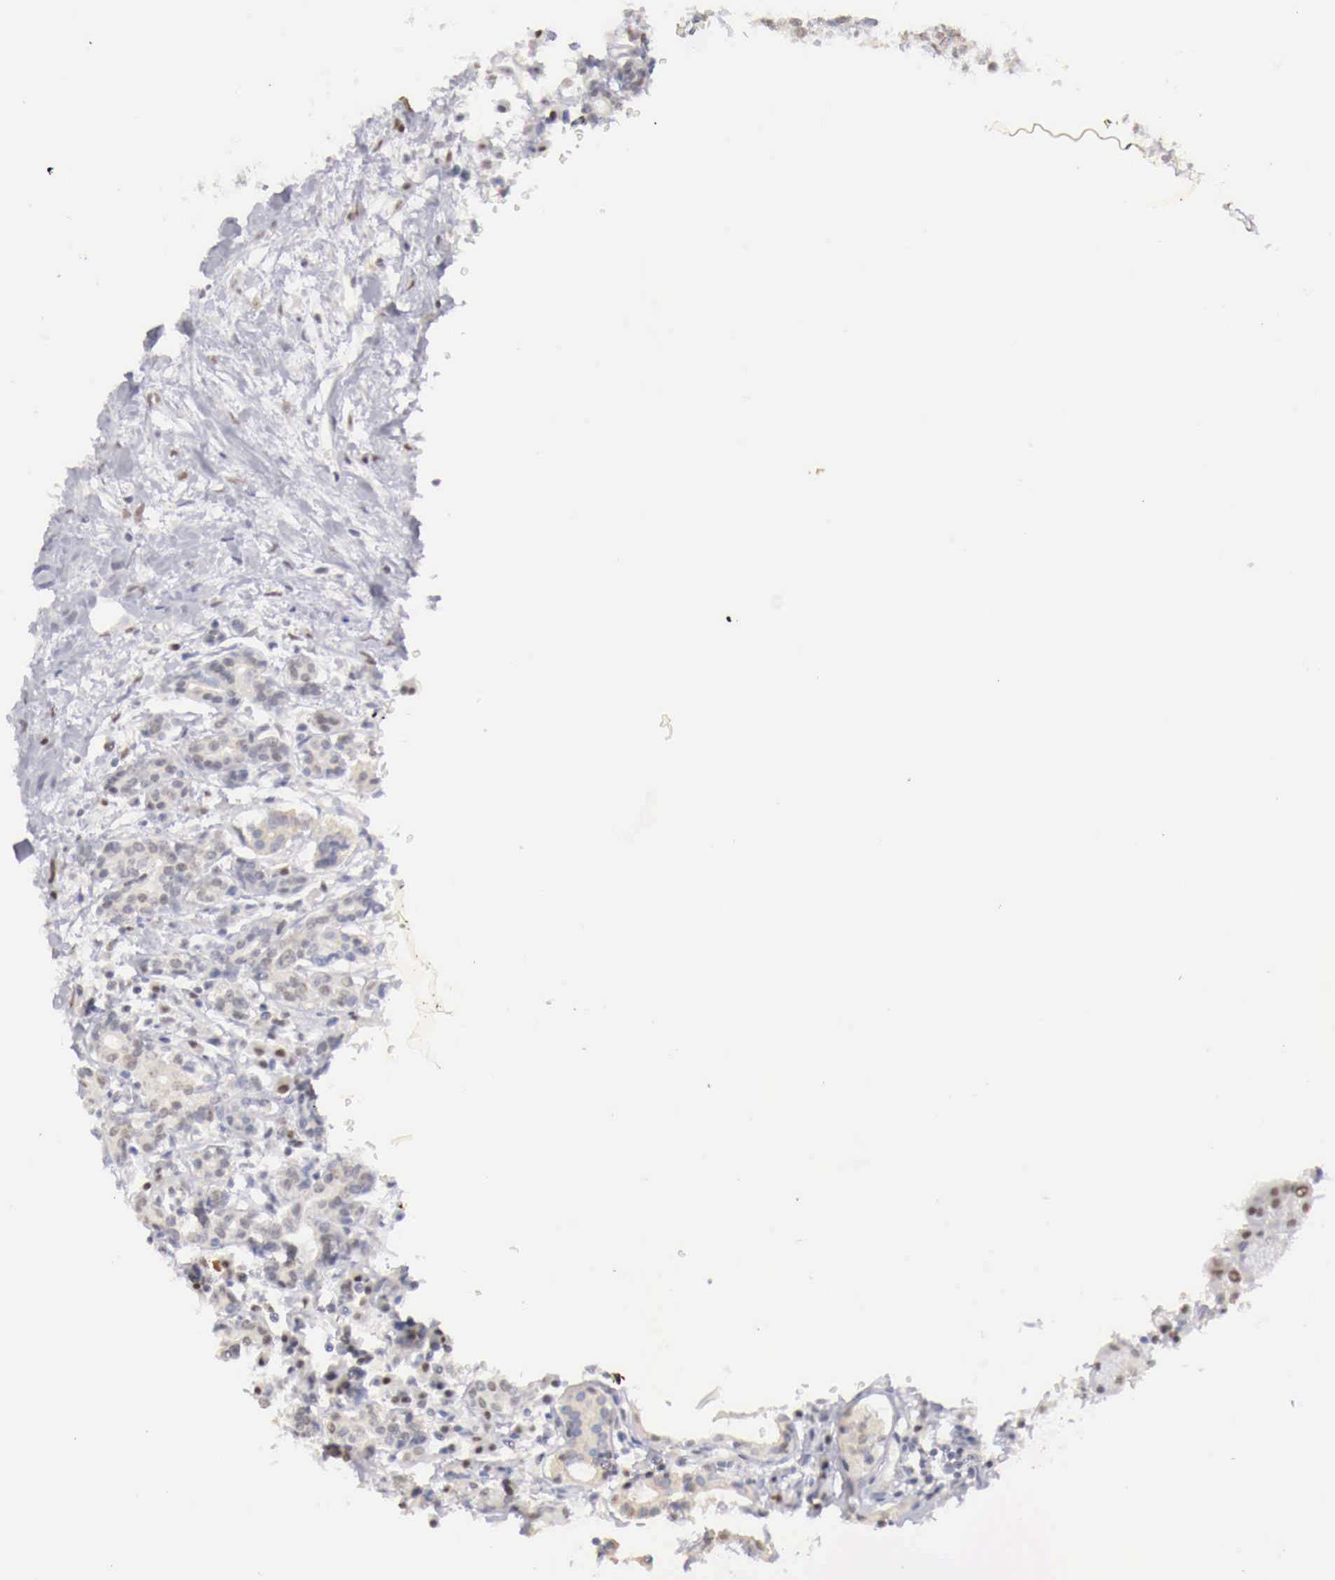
{"staining": {"intensity": "negative", "quantity": "none", "location": "none"}, "tissue": "head and neck cancer", "cell_type": "Tumor cells", "image_type": "cancer", "snomed": [{"axis": "morphology", "description": "Squamous cell carcinoma, NOS"}, {"axis": "morphology", "description": "Squamous cell carcinoma, metastatic, NOS"}, {"axis": "topography", "description": "Lymph node"}, {"axis": "topography", "description": "Salivary gland"}, {"axis": "topography", "description": "Head-Neck"}], "caption": "Immunohistochemical staining of squamous cell carcinoma (head and neck) reveals no significant staining in tumor cells. The staining is performed using DAB brown chromogen with nuclei counter-stained in using hematoxylin.", "gene": "UBA1", "patient": {"sex": "female", "age": 74}}